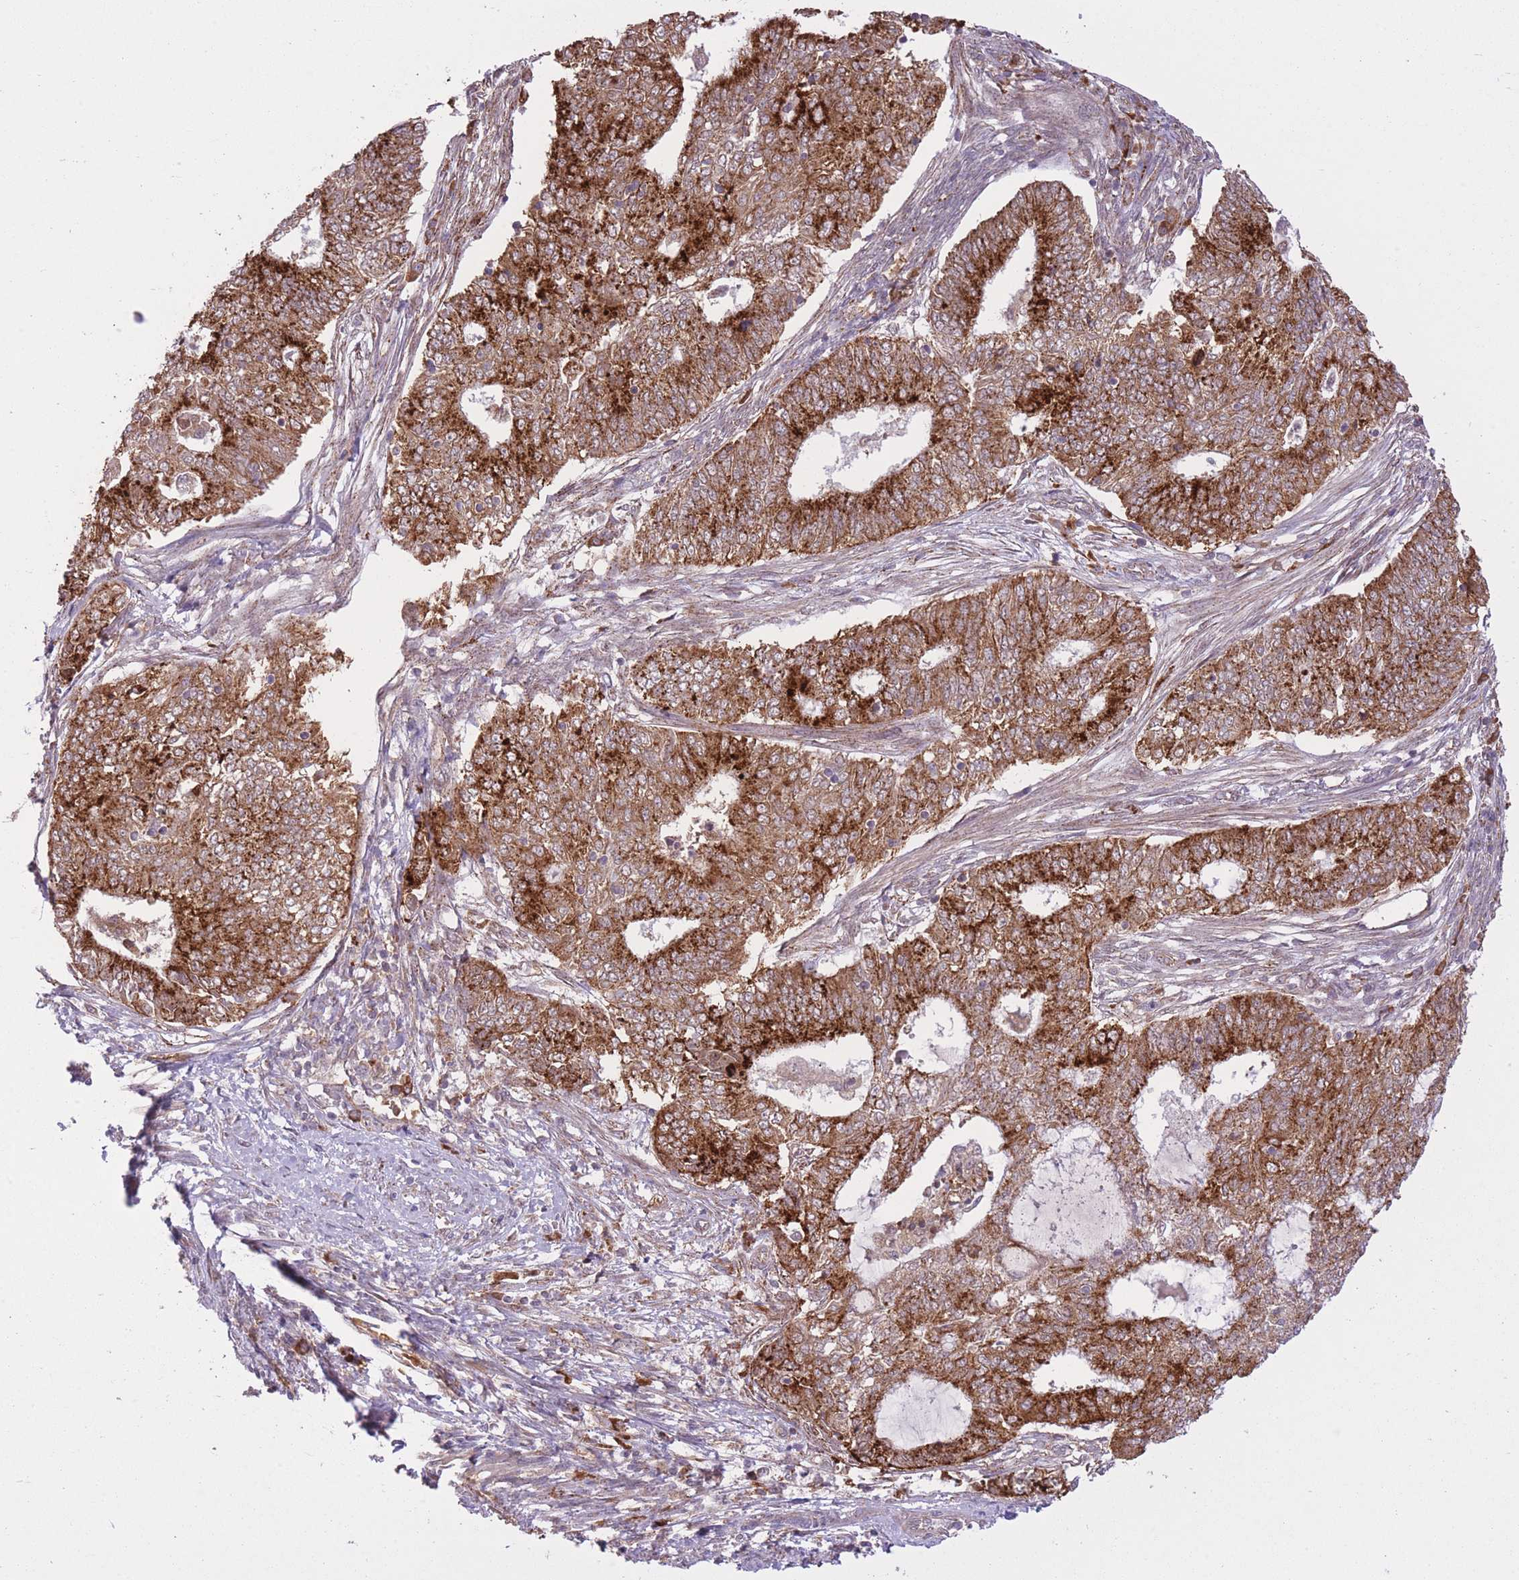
{"staining": {"intensity": "strong", "quantity": ">75%", "location": "cytoplasmic/membranous"}, "tissue": "endometrial cancer", "cell_type": "Tumor cells", "image_type": "cancer", "snomed": [{"axis": "morphology", "description": "Adenocarcinoma, NOS"}, {"axis": "topography", "description": "Endometrium"}], "caption": "Protein staining demonstrates strong cytoplasmic/membranous staining in approximately >75% of tumor cells in endometrial cancer.", "gene": "POLR3F", "patient": {"sex": "female", "age": 62}}